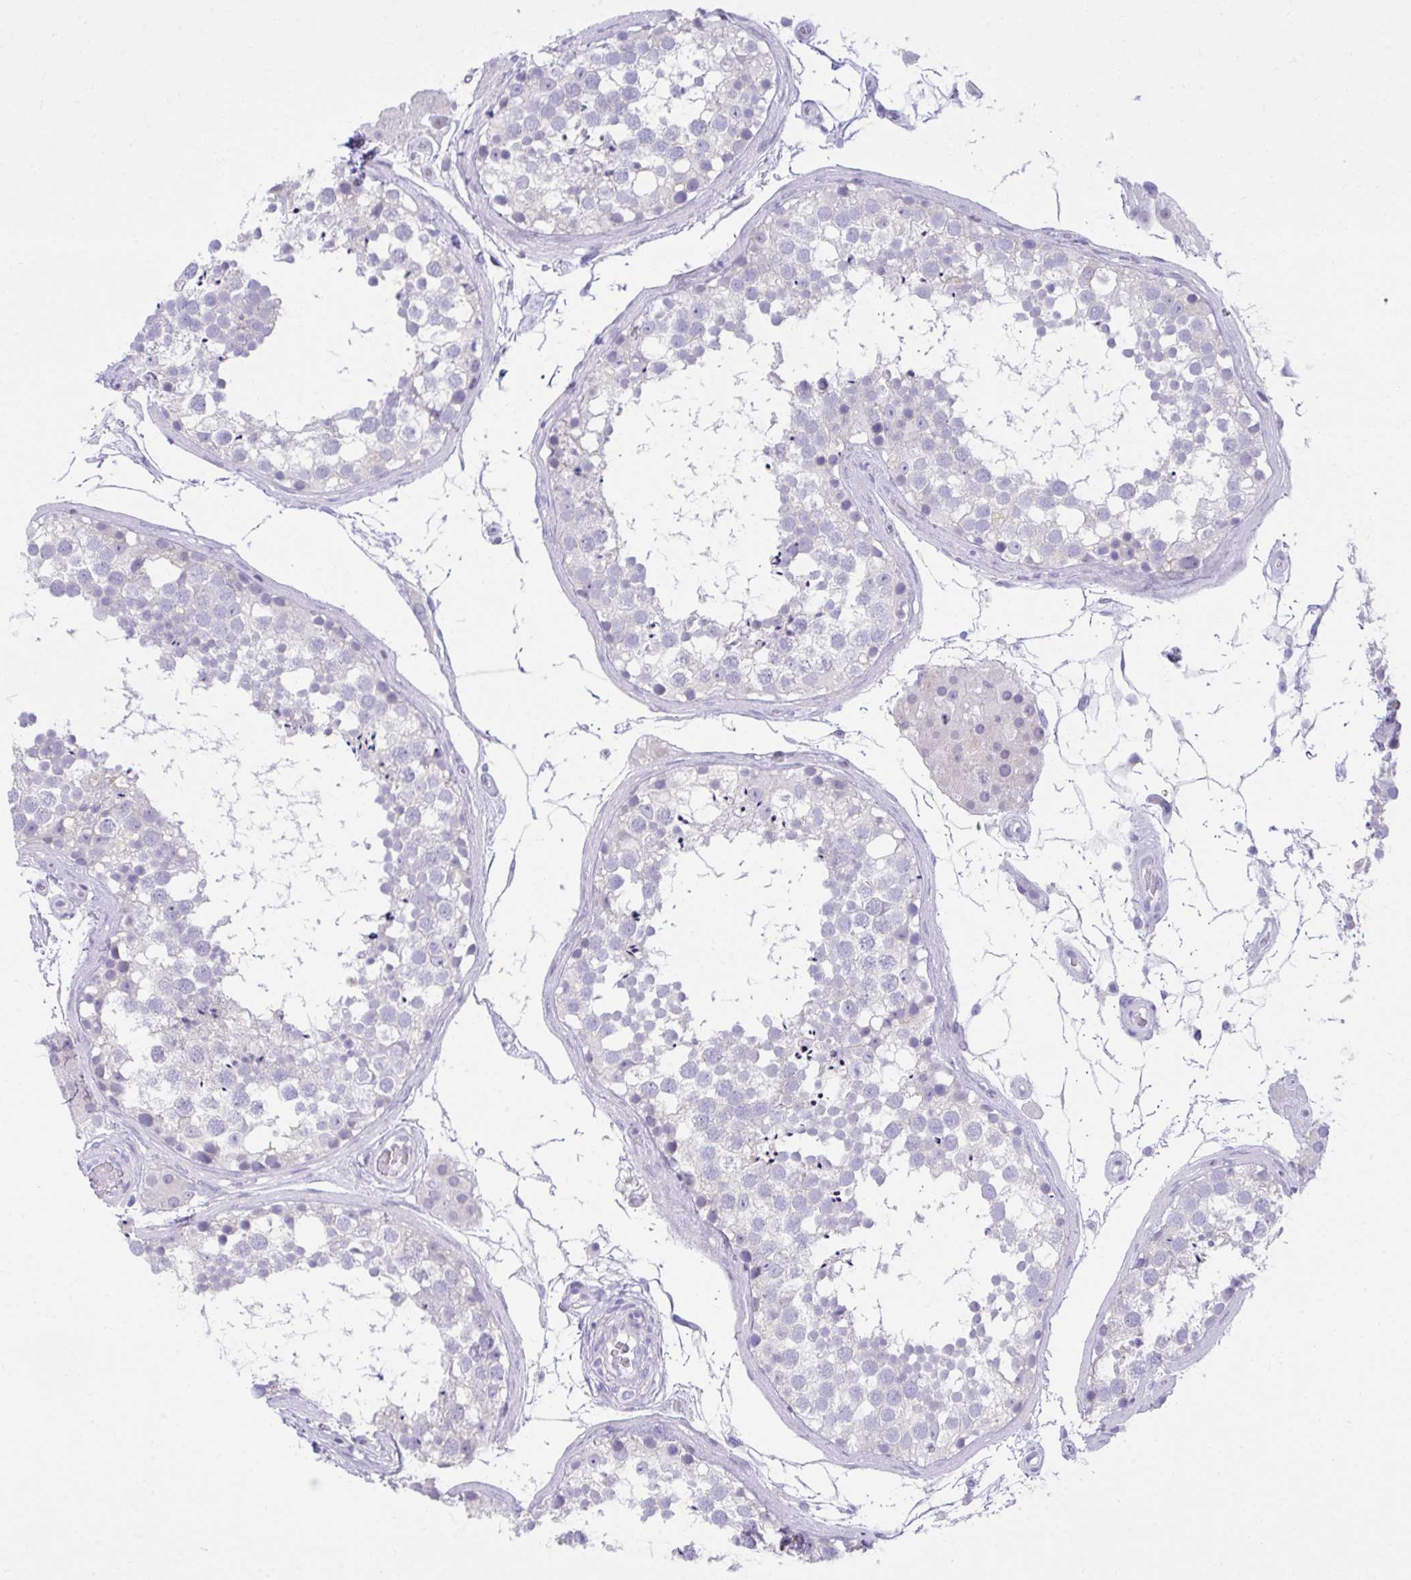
{"staining": {"intensity": "negative", "quantity": "none", "location": "none"}, "tissue": "testis", "cell_type": "Cells in seminiferous ducts", "image_type": "normal", "snomed": [{"axis": "morphology", "description": "Normal tissue, NOS"}, {"axis": "morphology", "description": "Seminoma, NOS"}, {"axis": "topography", "description": "Testis"}], "caption": "Normal testis was stained to show a protein in brown. There is no significant expression in cells in seminiferous ducts. (DAB immunohistochemistry with hematoxylin counter stain).", "gene": "OR7A5", "patient": {"sex": "male", "age": 65}}